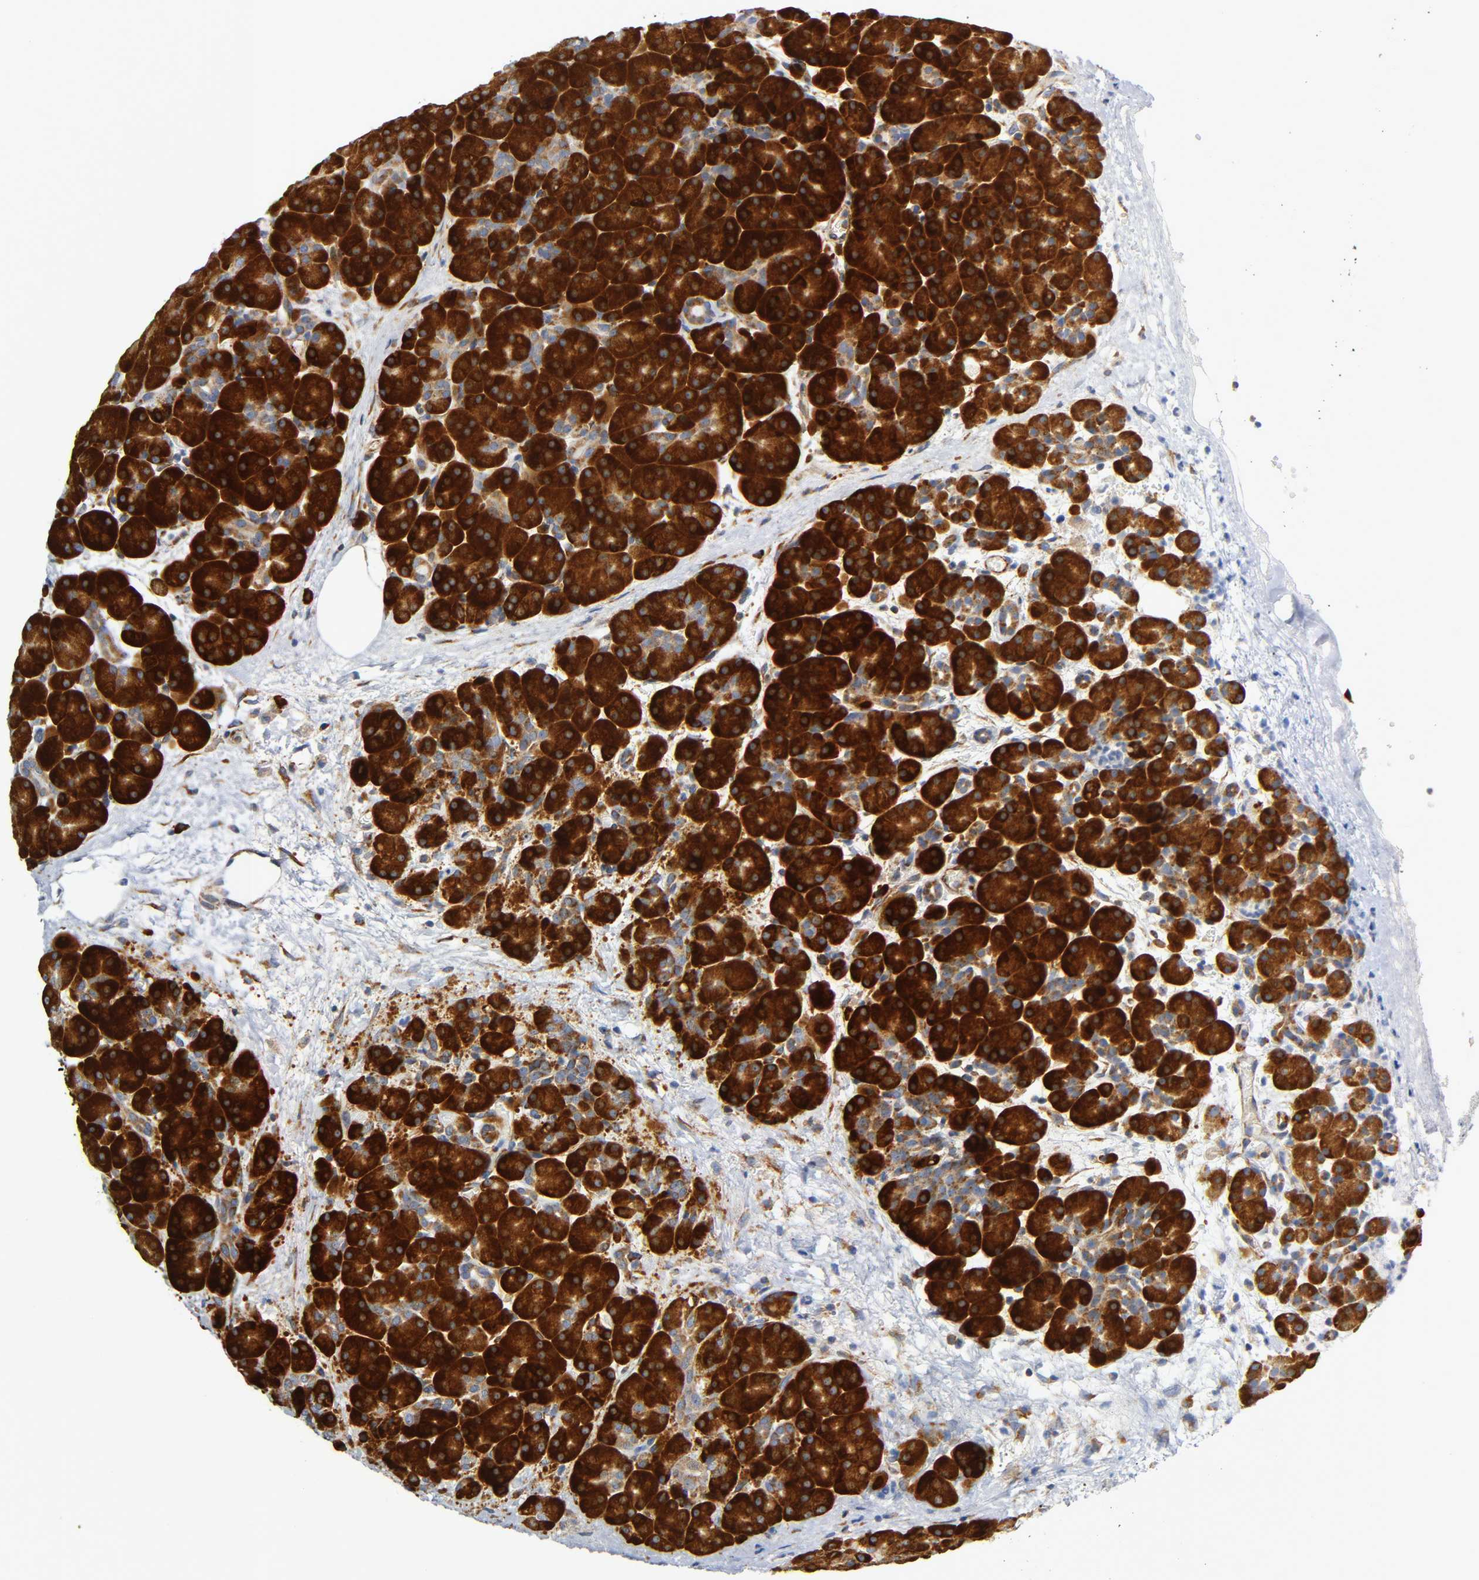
{"staining": {"intensity": "strong", "quantity": ">75%", "location": "cytoplasmic/membranous"}, "tissue": "pancreas", "cell_type": "Exocrine glandular cells", "image_type": "normal", "snomed": [{"axis": "morphology", "description": "Normal tissue, NOS"}, {"axis": "topography", "description": "Pancreas"}], "caption": "Protein staining shows strong cytoplasmic/membranous staining in approximately >75% of exocrine glandular cells in unremarkable pancreas.", "gene": "REL", "patient": {"sex": "male", "age": 66}}